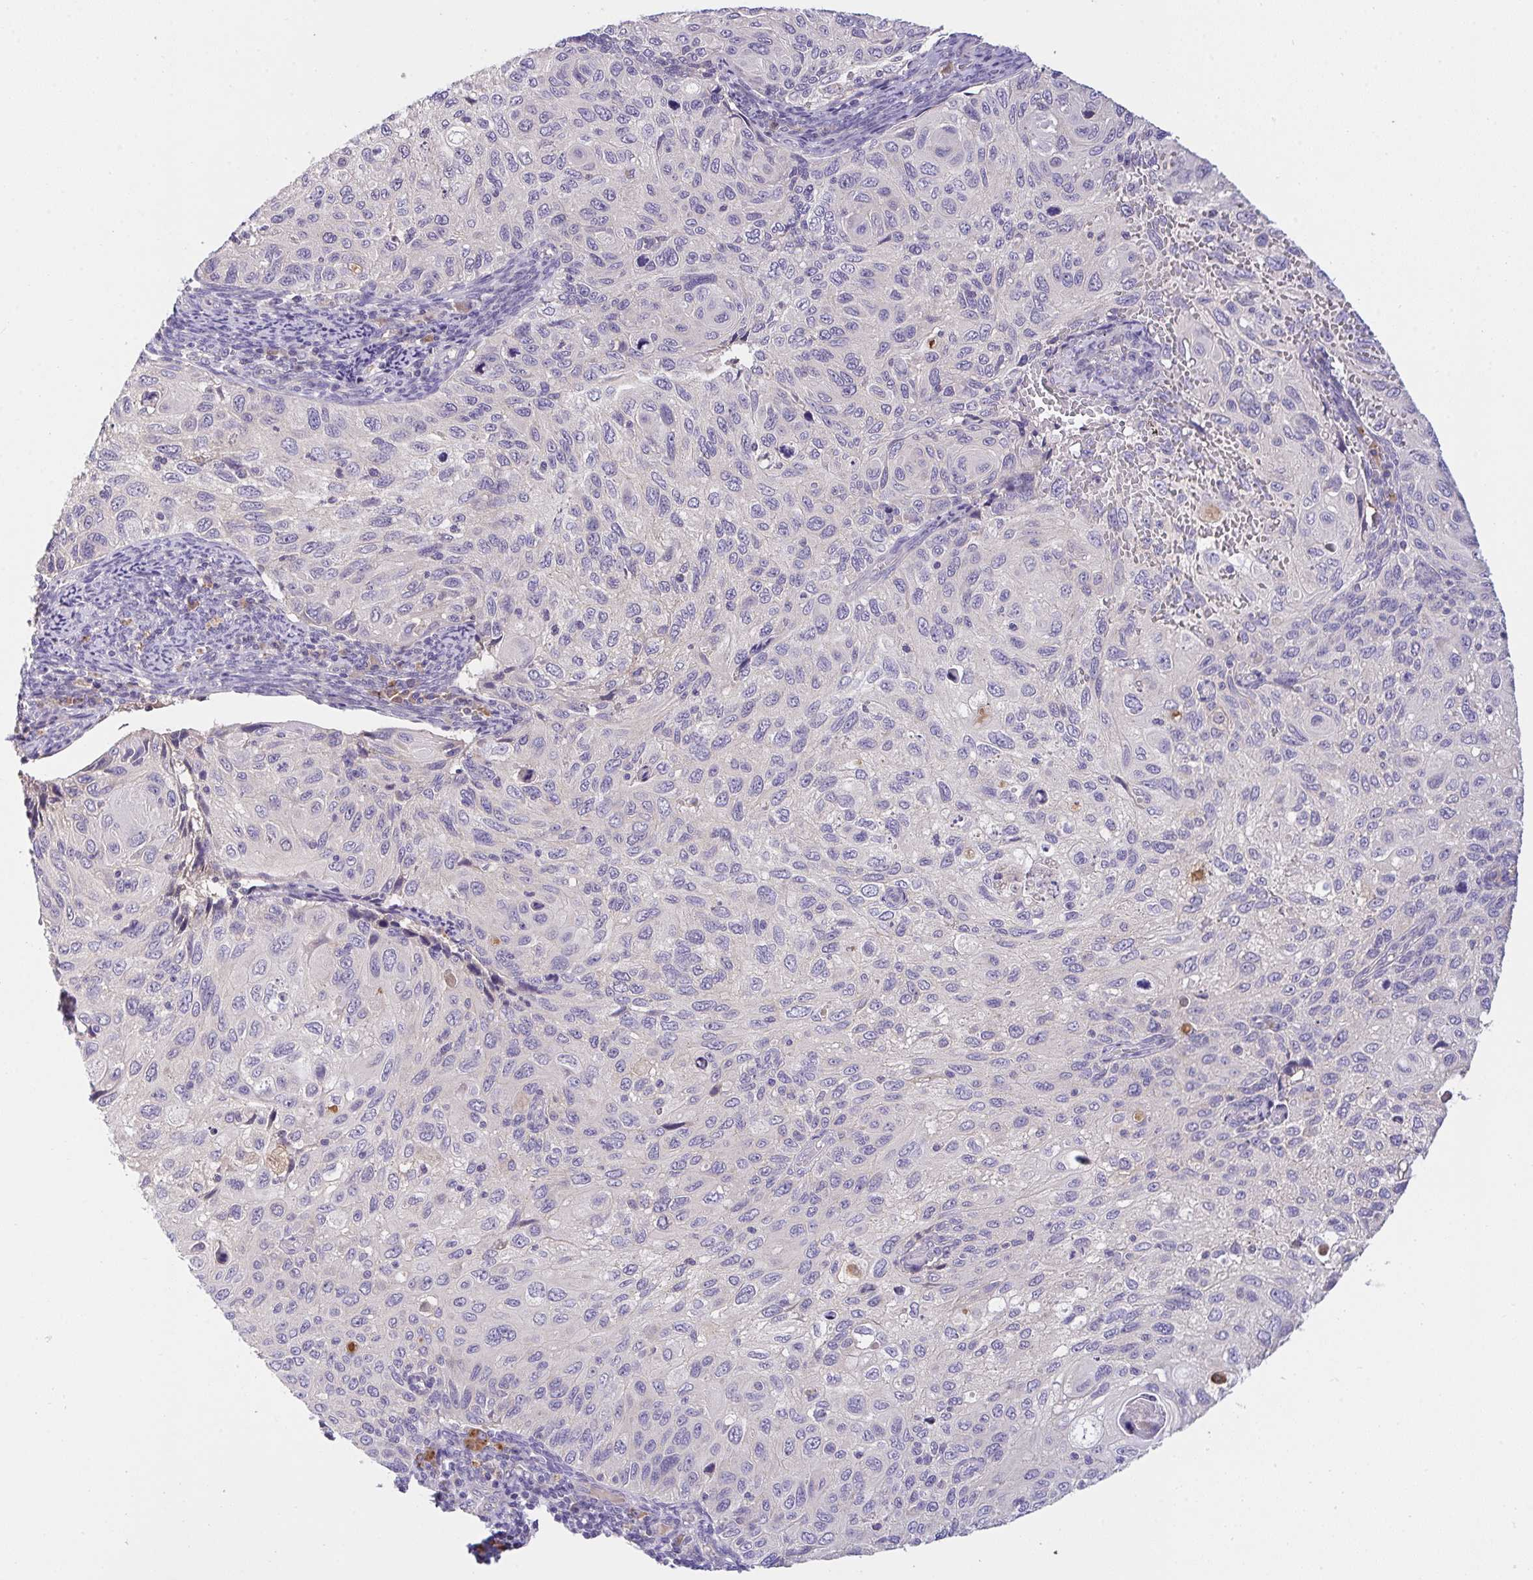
{"staining": {"intensity": "negative", "quantity": "none", "location": "none"}, "tissue": "cervical cancer", "cell_type": "Tumor cells", "image_type": "cancer", "snomed": [{"axis": "morphology", "description": "Squamous cell carcinoma, NOS"}, {"axis": "topography", "description": "Cervix"}], "caption": "Squamous cell carcinoma (cervical) stained for a protein using immunohistochemistry (IHC) displays no staining tumor cells.", "gene": "ZNF581", "patient": {"sex": "female", "age": 70}}